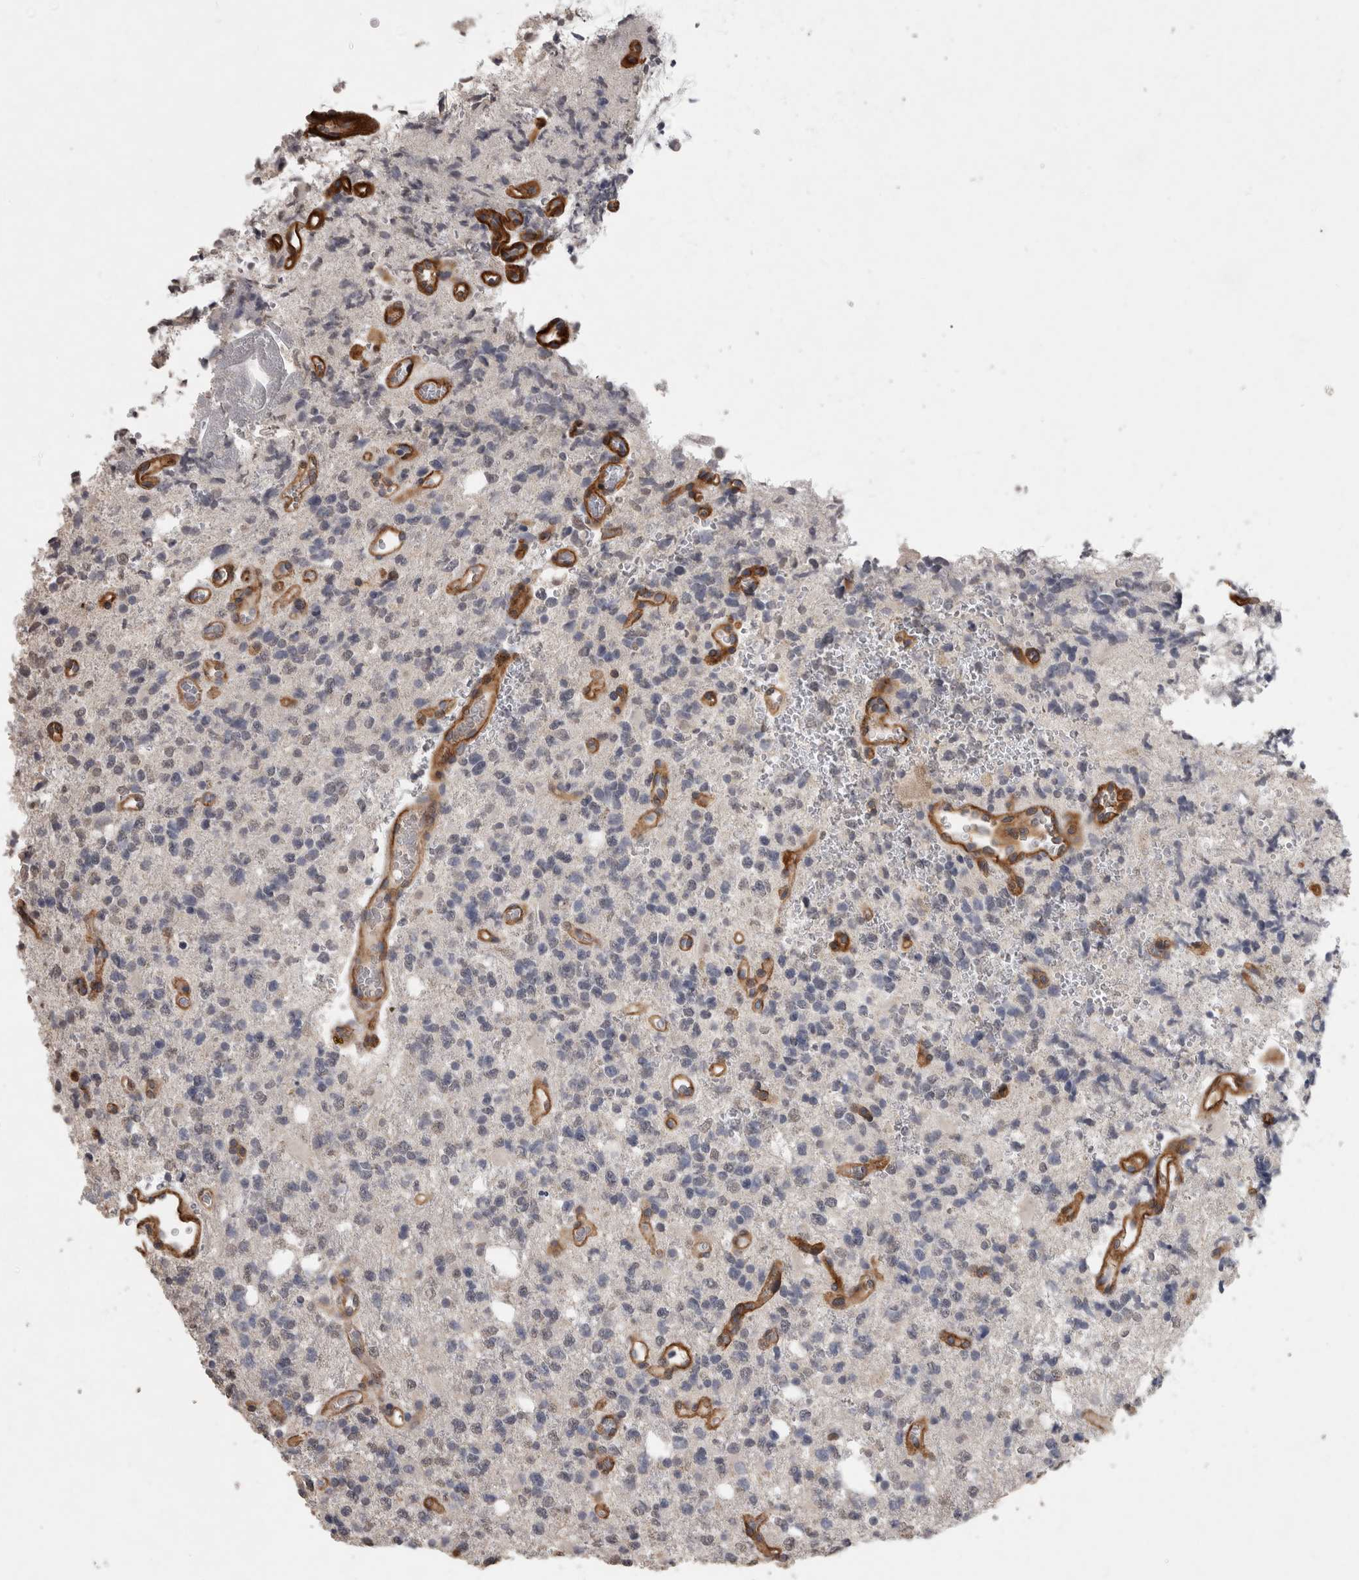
{"staining": {"intensity": "negative", "quantity": "none", "location": "none"}, "tissue": "glioma", "cell_type": "Tumor cells", "image_type": "cancer", "snomed": [{"axis": "morphology", "description": "Glioma, malignant, High grade"}, {"axis": "topography", "description": "Brain"}], "caption": "Photomicrograph shows no significant protein staining in tumor cells of glioma. The staining is performed using DAB (3,3'-diaminobenzidine) brown chromogen with nuclei counter-stained in using hematoxylin.", "gene": "RECK", "patient": {"sex": "female", "age": 62}}